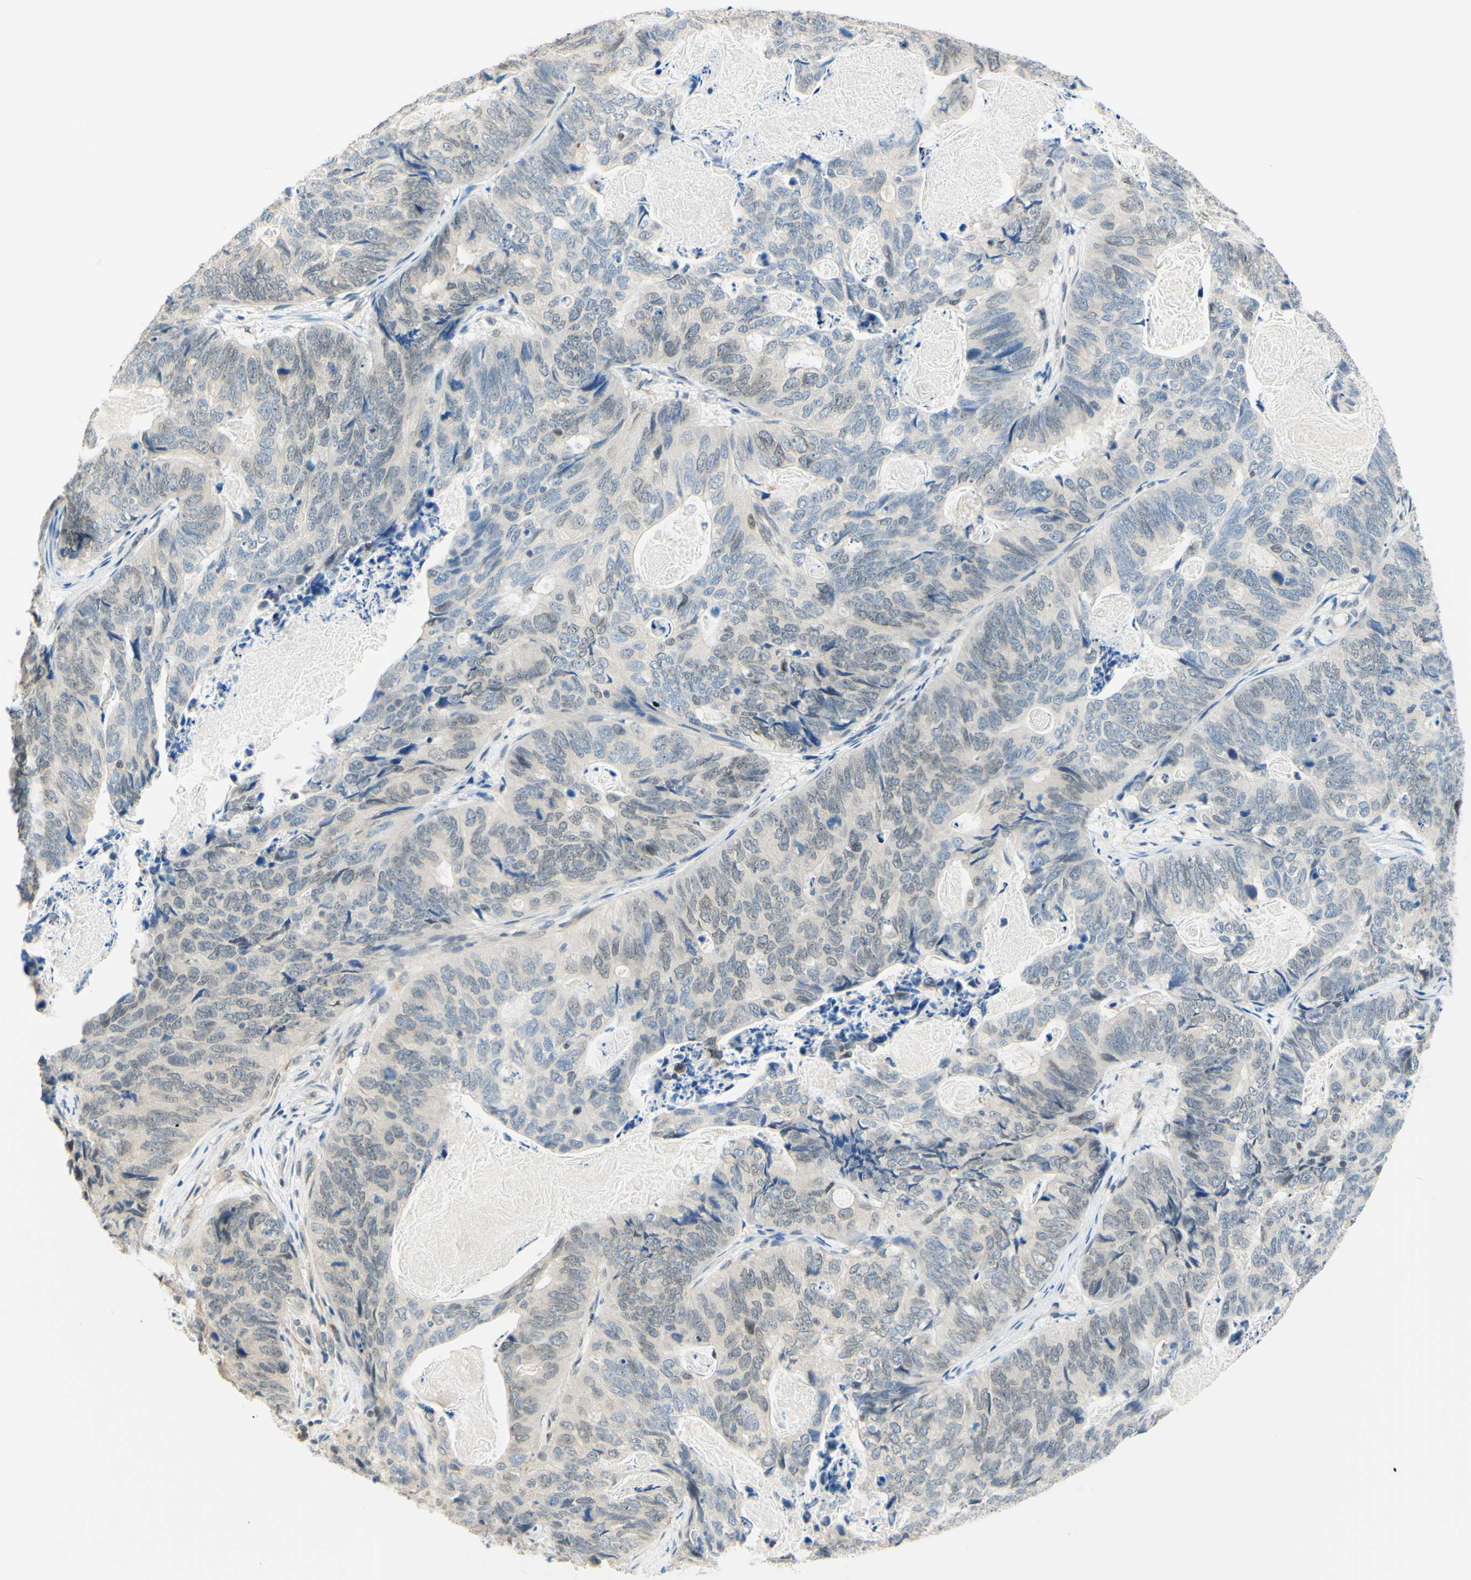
{"staining": {"intensity": "weak", "quantity": "<25%", "location": "nuclear"}, "tissue": "stomach cancer", "cell_type": "Tumor cells", "image_type": "cancer", "snomed": [{"axis": "morphology", "description": "Adenocarcinoma, NOS"}, {"axis": "topography", "description": "Stomach"}], "caption": "Tumor cells show no significant protein expression in stomach cancer. Brightfield microscopy of IHC stained with DAB (brown) and hematoxylin (blue), captured at high magnification.", "gene": "C2CD2L", "patient": {"sex": "female", "age": 89}}